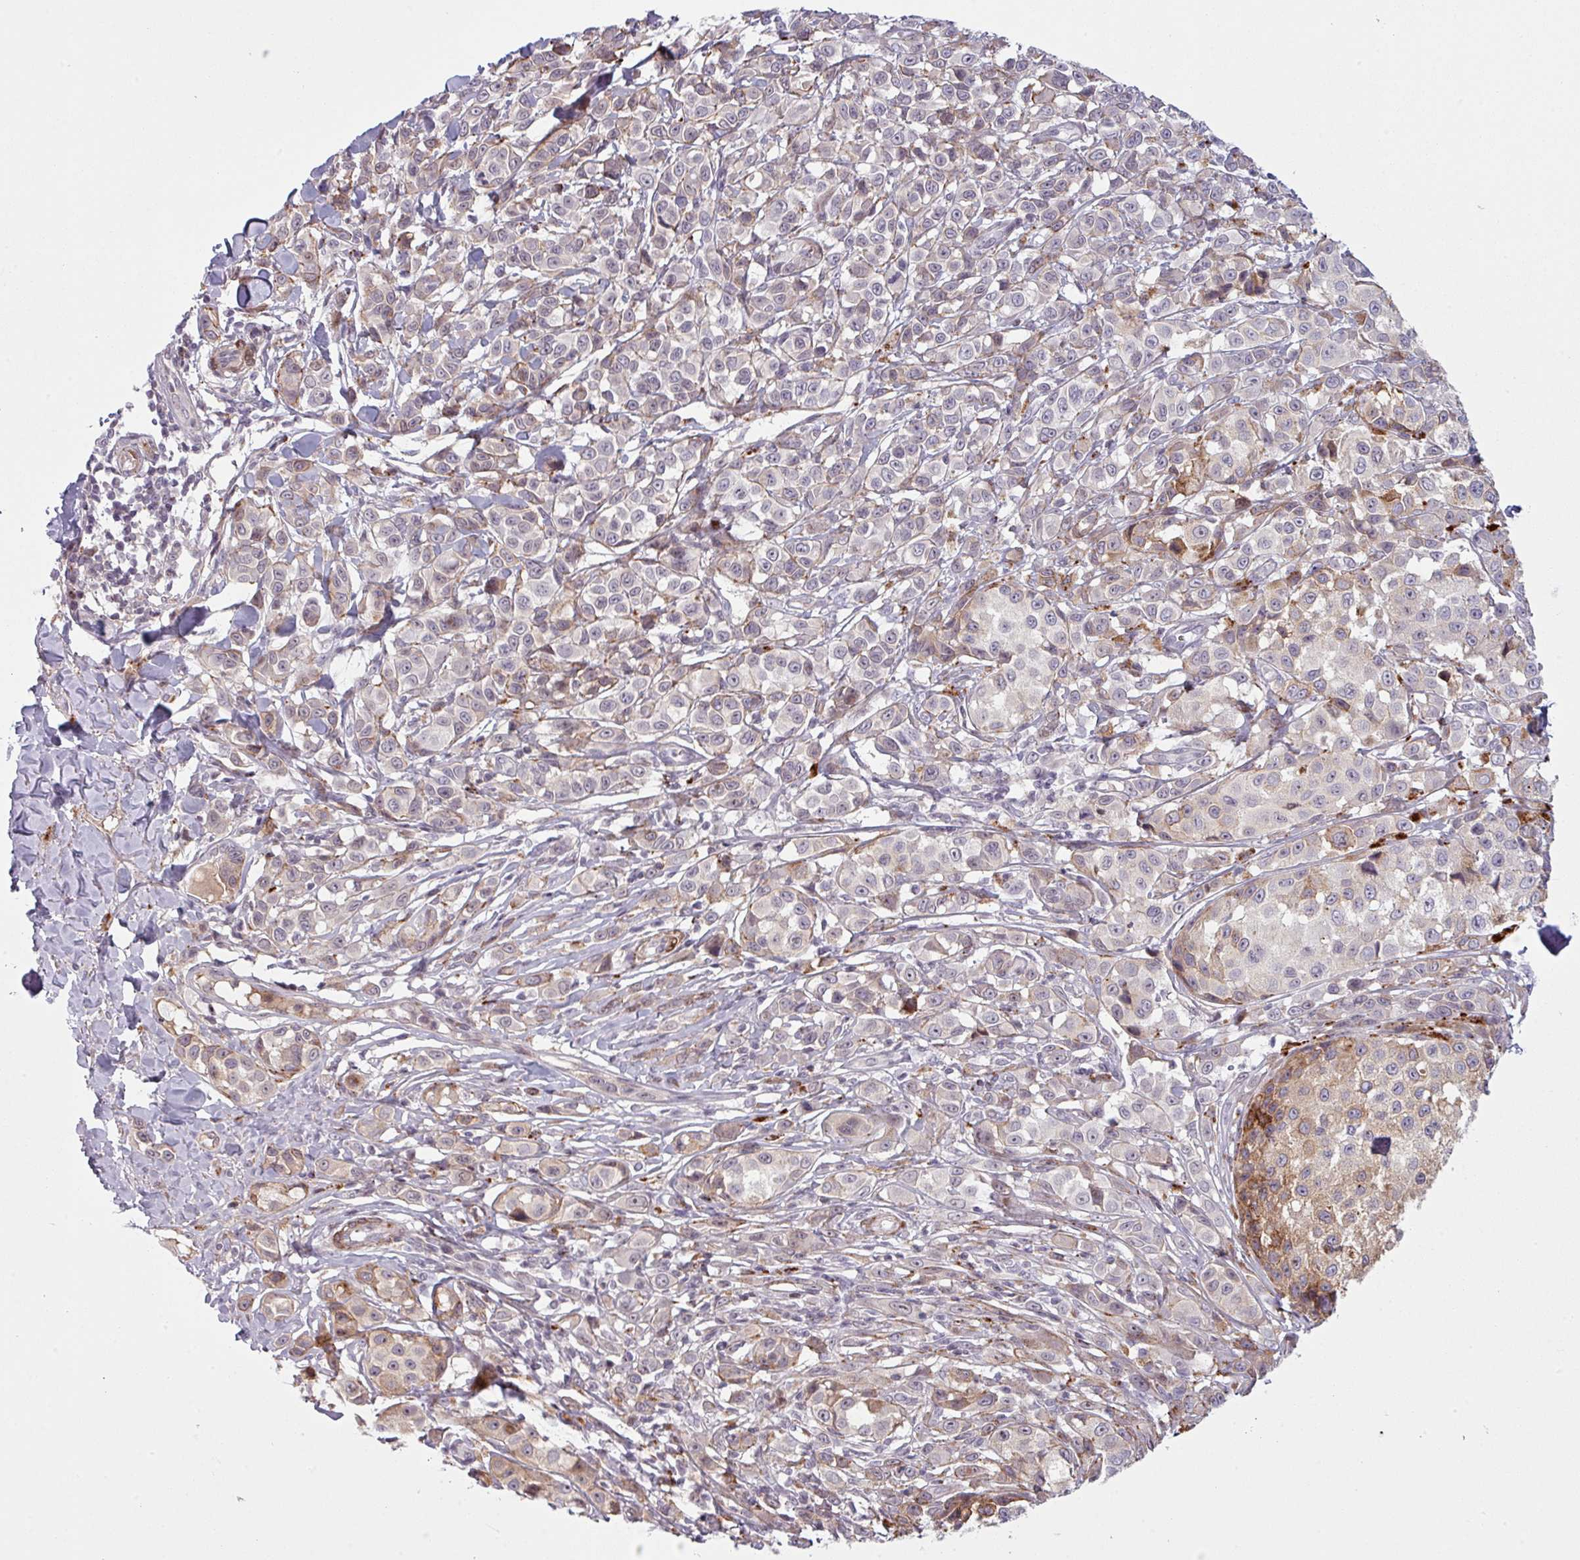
{"staining": {"intensity": "weak", "quantity": "25%-75%", "location": "cytoplasmic/membranous"}, "tissue": "melanoma", "cell_type": "Tumor cells", "image_type": "cancer", "snomed": [{"axis": "morphology", "description": "Malignant melanoma, NOS"}, {"axis": "topography", "description": "Skin"}], "caption": "A brown stain highlights weak cytoplasmic/membranous staining of a protein in human melanoma tumor cells.", "gene": "MAP7D2", "patient": {"sex": "male", "age": 39}}